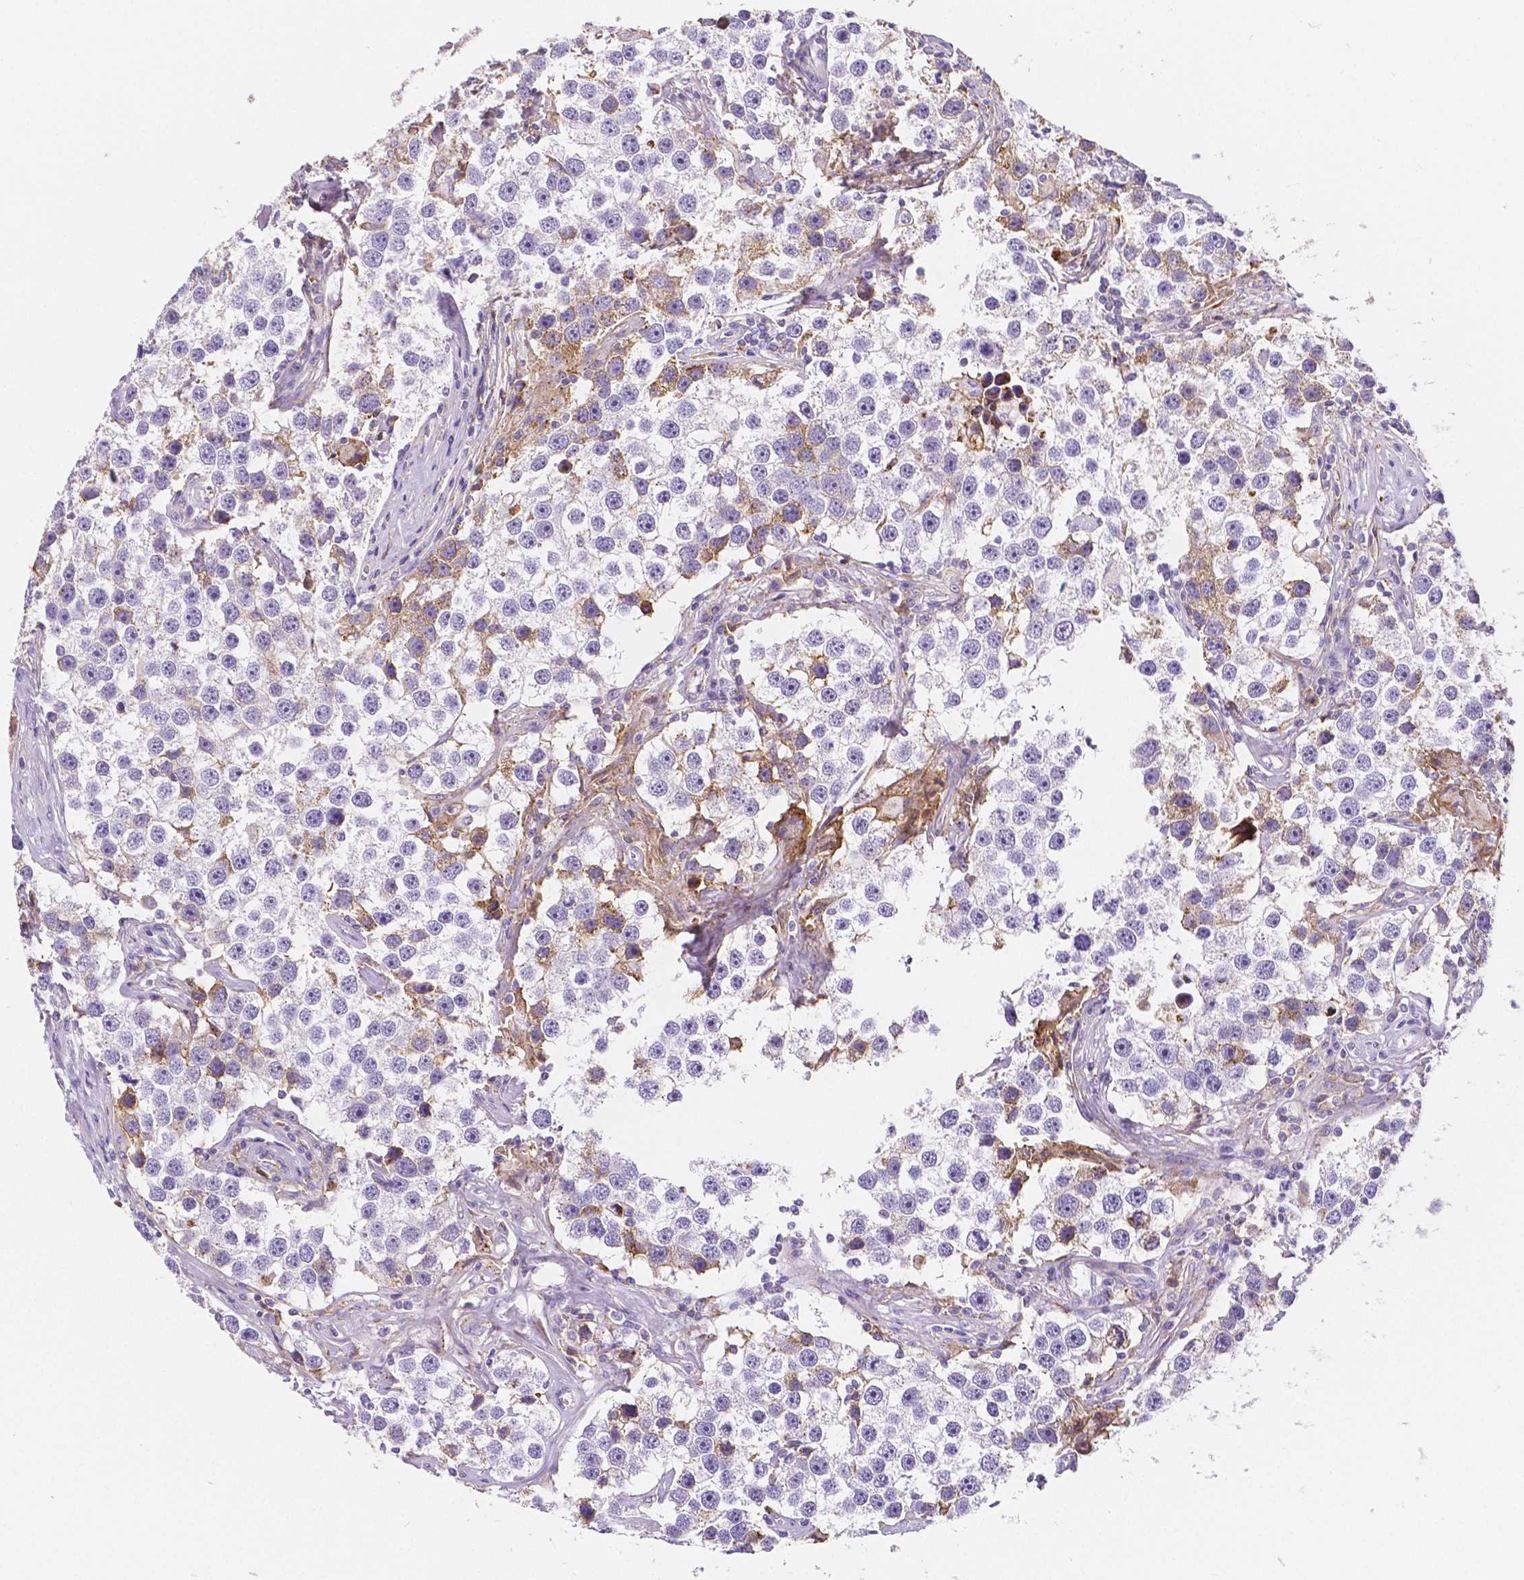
{"staining": {"intensity": "moderate", "quantity": "<25%", "location": "cytoplasmic/membranous"}, "tissue": "testis cancer", "cell_type": "Tumor cells", "image_type": "cancer", "snomed": [{"axis": "morphology", "description": "Seminoma, NOS"}, {"axis": "topography", "description": "Testis"}], "caption": "Tumor cells reveal moderate cytoplasmic/membranous expression in about <25% of cells in testis cancer. The protein of interest is shown in brown color, while the nuclei are stained blue.", "gene": "GABRD", "patient": {"sex": "male", "age": 49}}